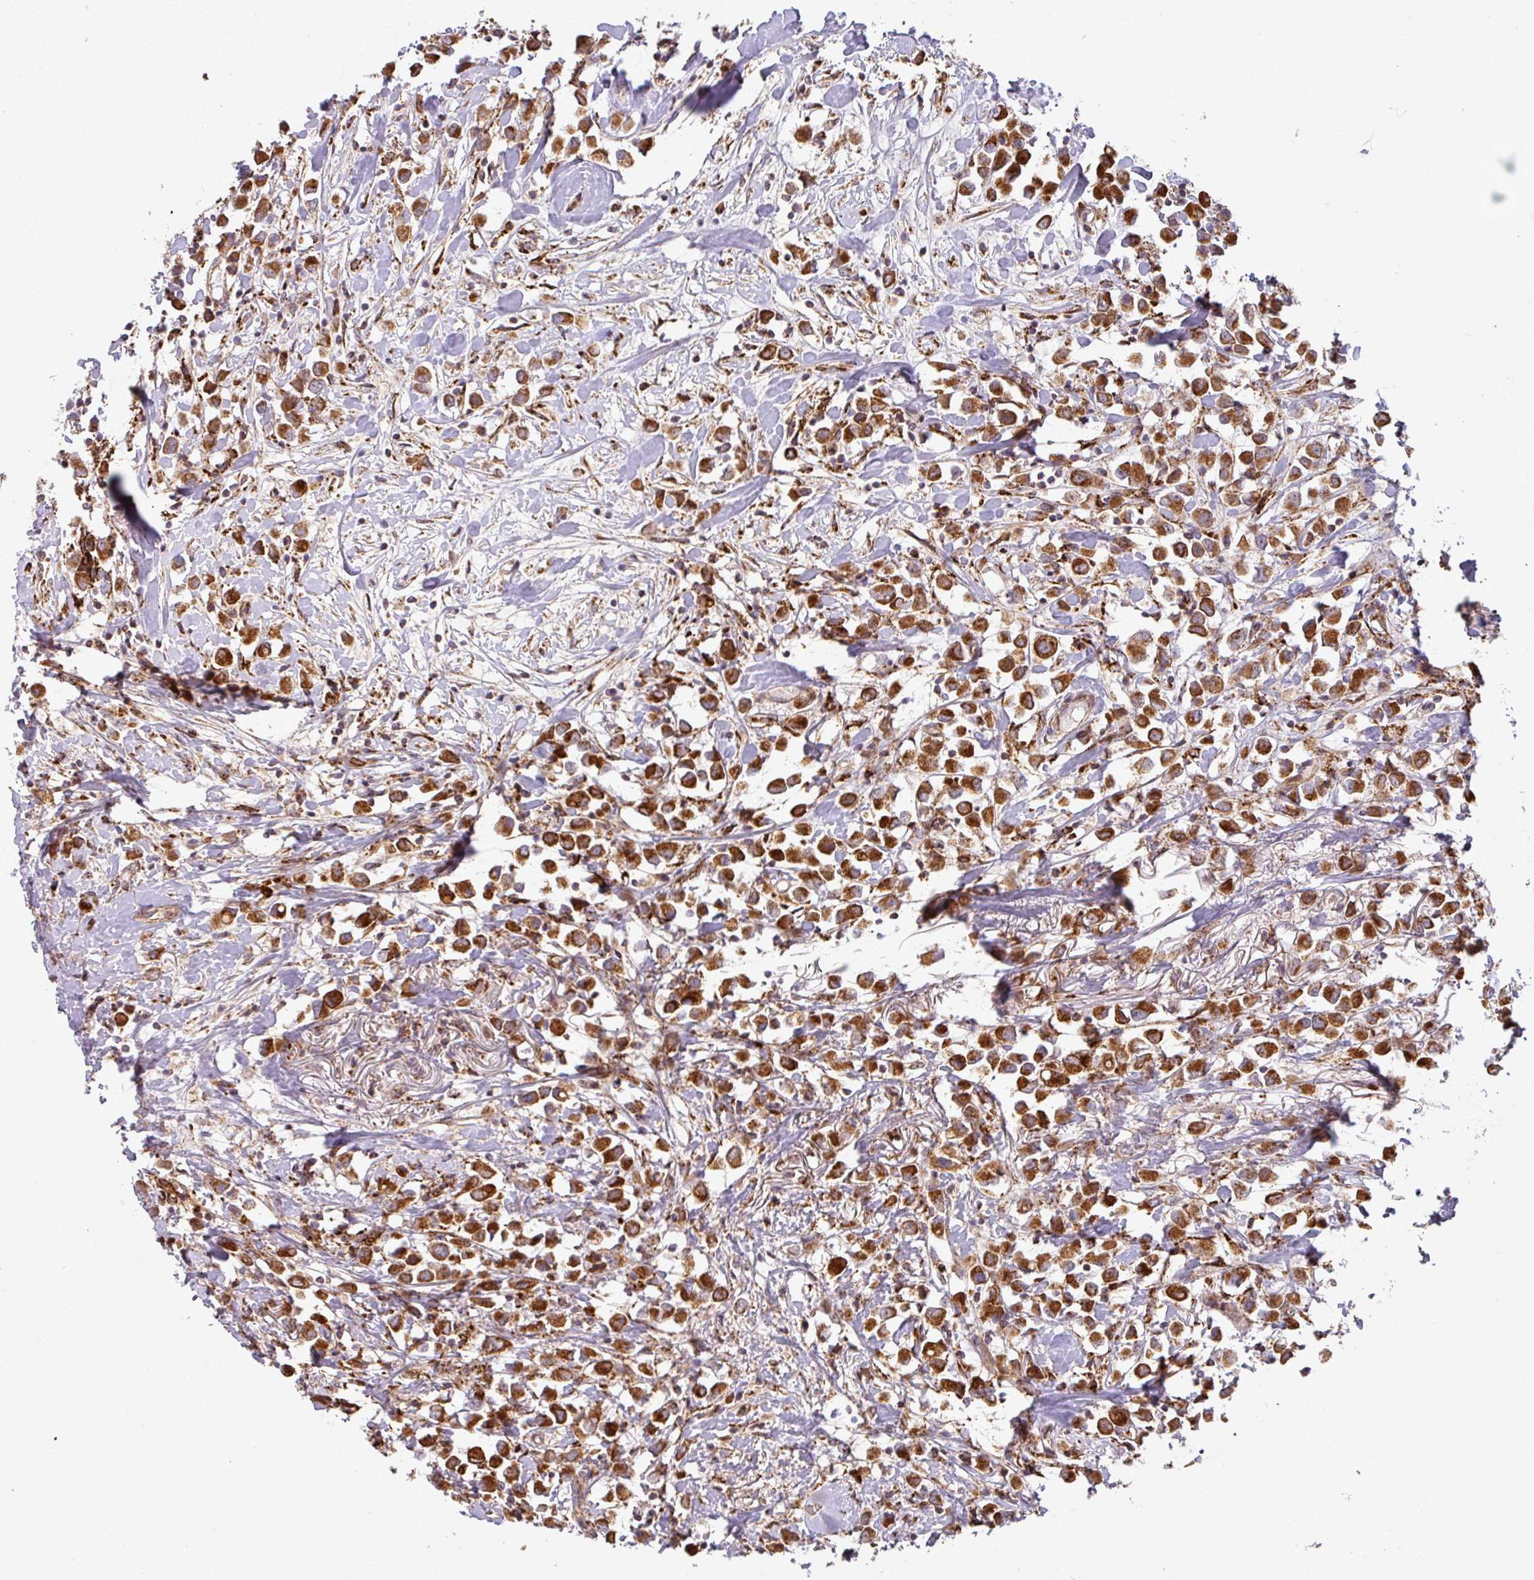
{"staining": {"intensity": "strong", "quantity": ">75%", "location": "cytoplasmic/membranous"}, "tissue": "breast cancer", "cell_type": "Tumor cells", "image_type": "cancer", "snomed": [{"axis": "morphology", "description": "Duct carcinoma"}, {"axis": "topography", "description": "Breast"}], "caption": "A high-resolution photomicrograph shows IHC staining of breast cancer, which shows strong cytoplasmic/membranous positivity in approximately >75% of tumor cells.", "gene": "GPD2", "patient": {"sex": "female", "age": 61}}